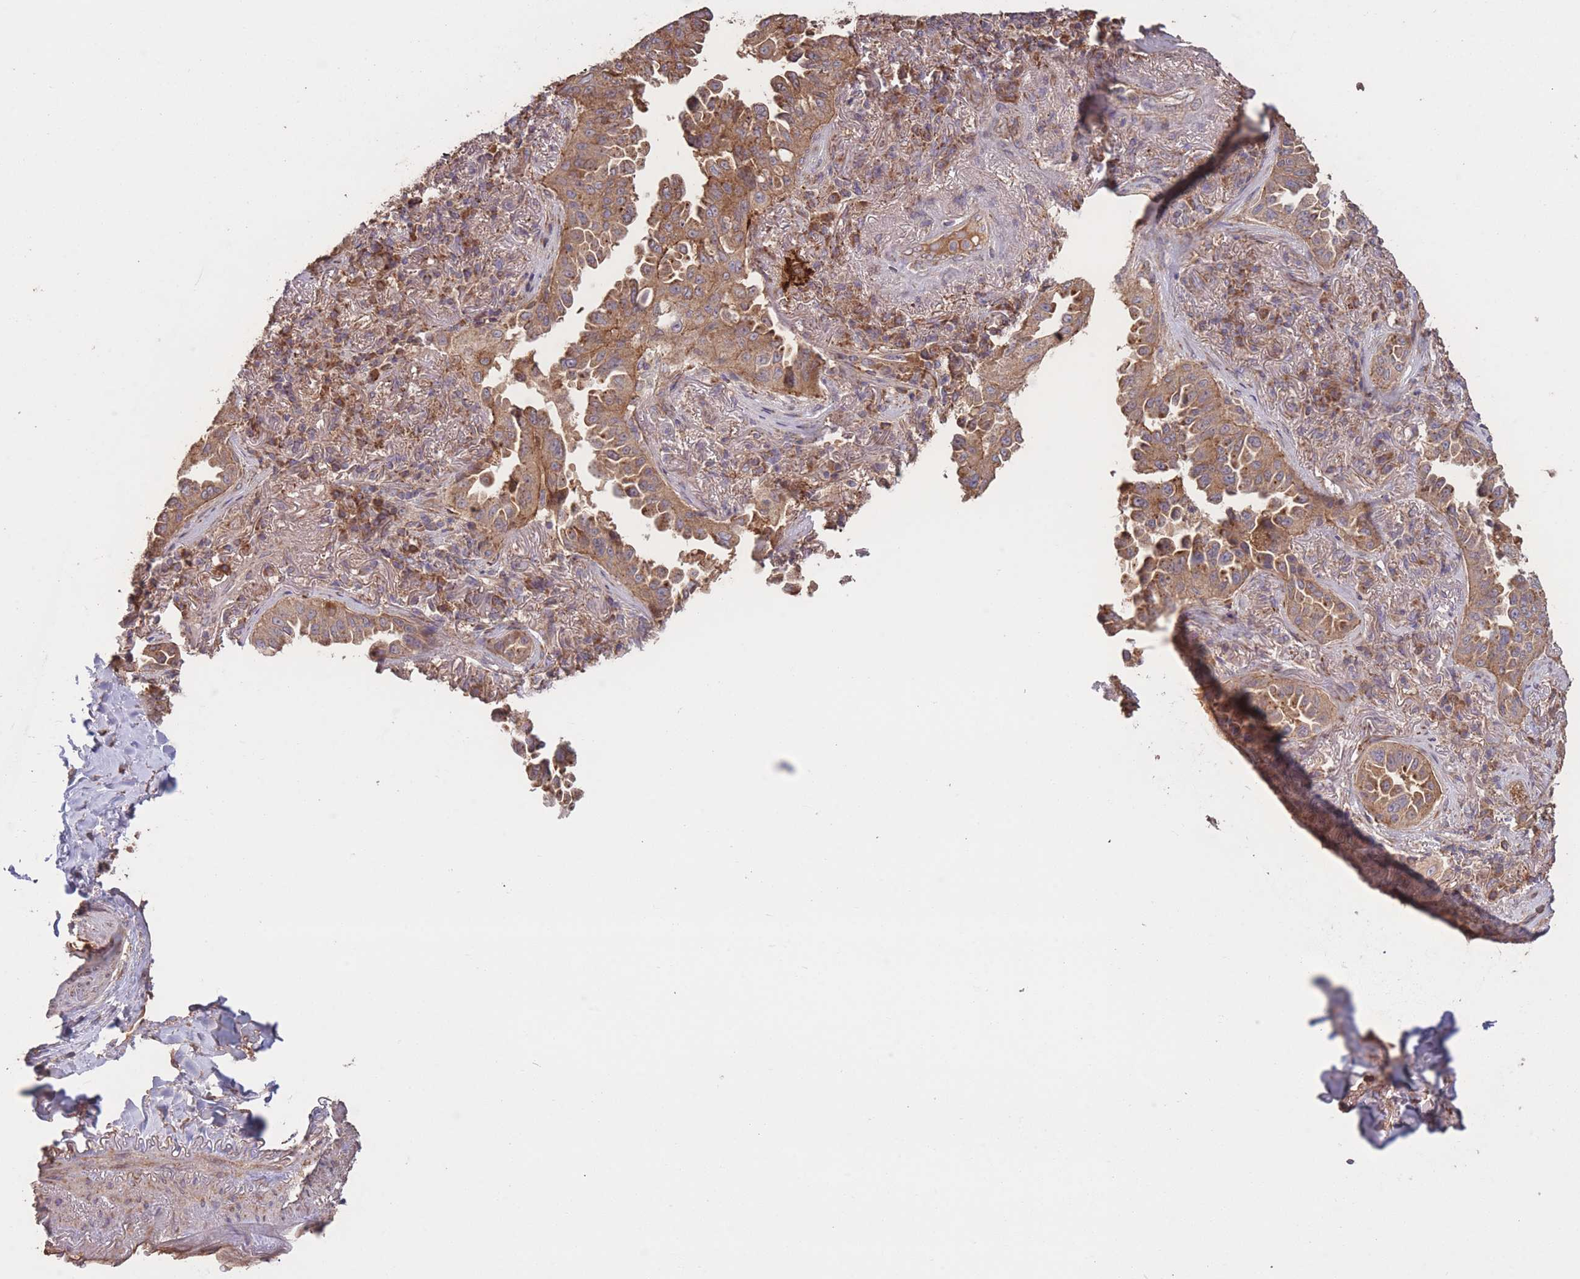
{"staining": {"intensity": "moderate", "quantity": ">75%", "location": "cytoplasmic/membranous"}, "tissue": "lung cancer", "cell_type": "Tumor cells", "image_type": "cancer", "snomed": [{"axis": "morphology", "description": "Adenocarcinoma, NOS"}, {"axis": "topography", "description": "Lung"}], "caption": "Immunohistochemical staining of lung cancer (adenocarcinoma) exhibits medium levels of moderate cytoplasmic/membranous expression in about >75% of tumor cells.", "gene": "EEF1AKMT1", "patient": {"sex": "female", "age": 69}}